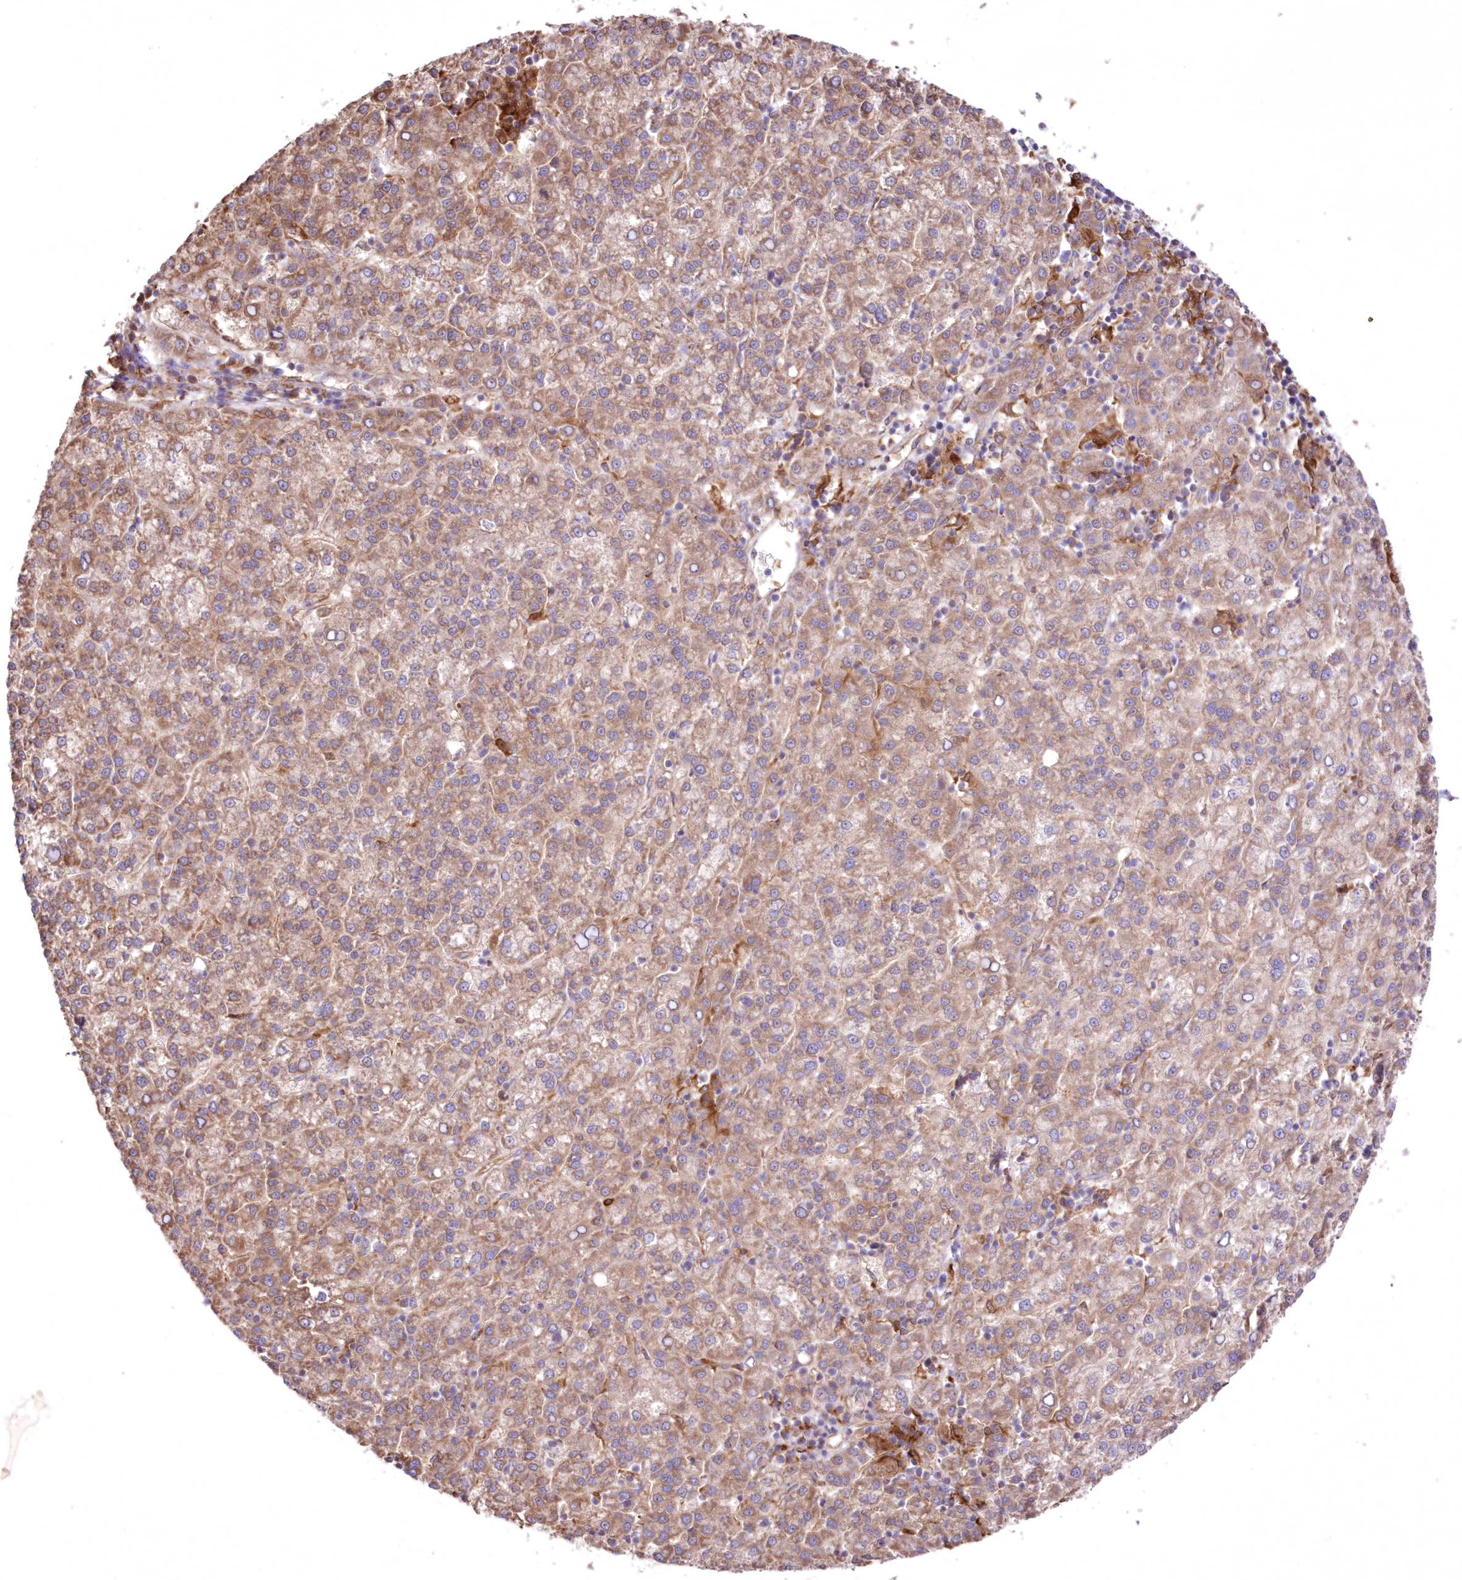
{"staining": {"intensity": "moderate", "quantity": ">75%", "location": "cytoplasmic/membranous"}, "tissue": "liver cancer", "cell_type": "Tumor cells", "image_type": "cancer", "snomed": [{"axis": "morphology", "description": "Carcinoma, Hepatocellular, NOS"}, {"axis": "topography", "description": "Liver"}], "caption": "IHC (DAB) staining of human liver cancer exhibits moderate cytoplasmic/membranous protein staining in about >75% of tumor cells.", "gene": "FCHO2", "patient": {"sex": "female", "age": 58}}